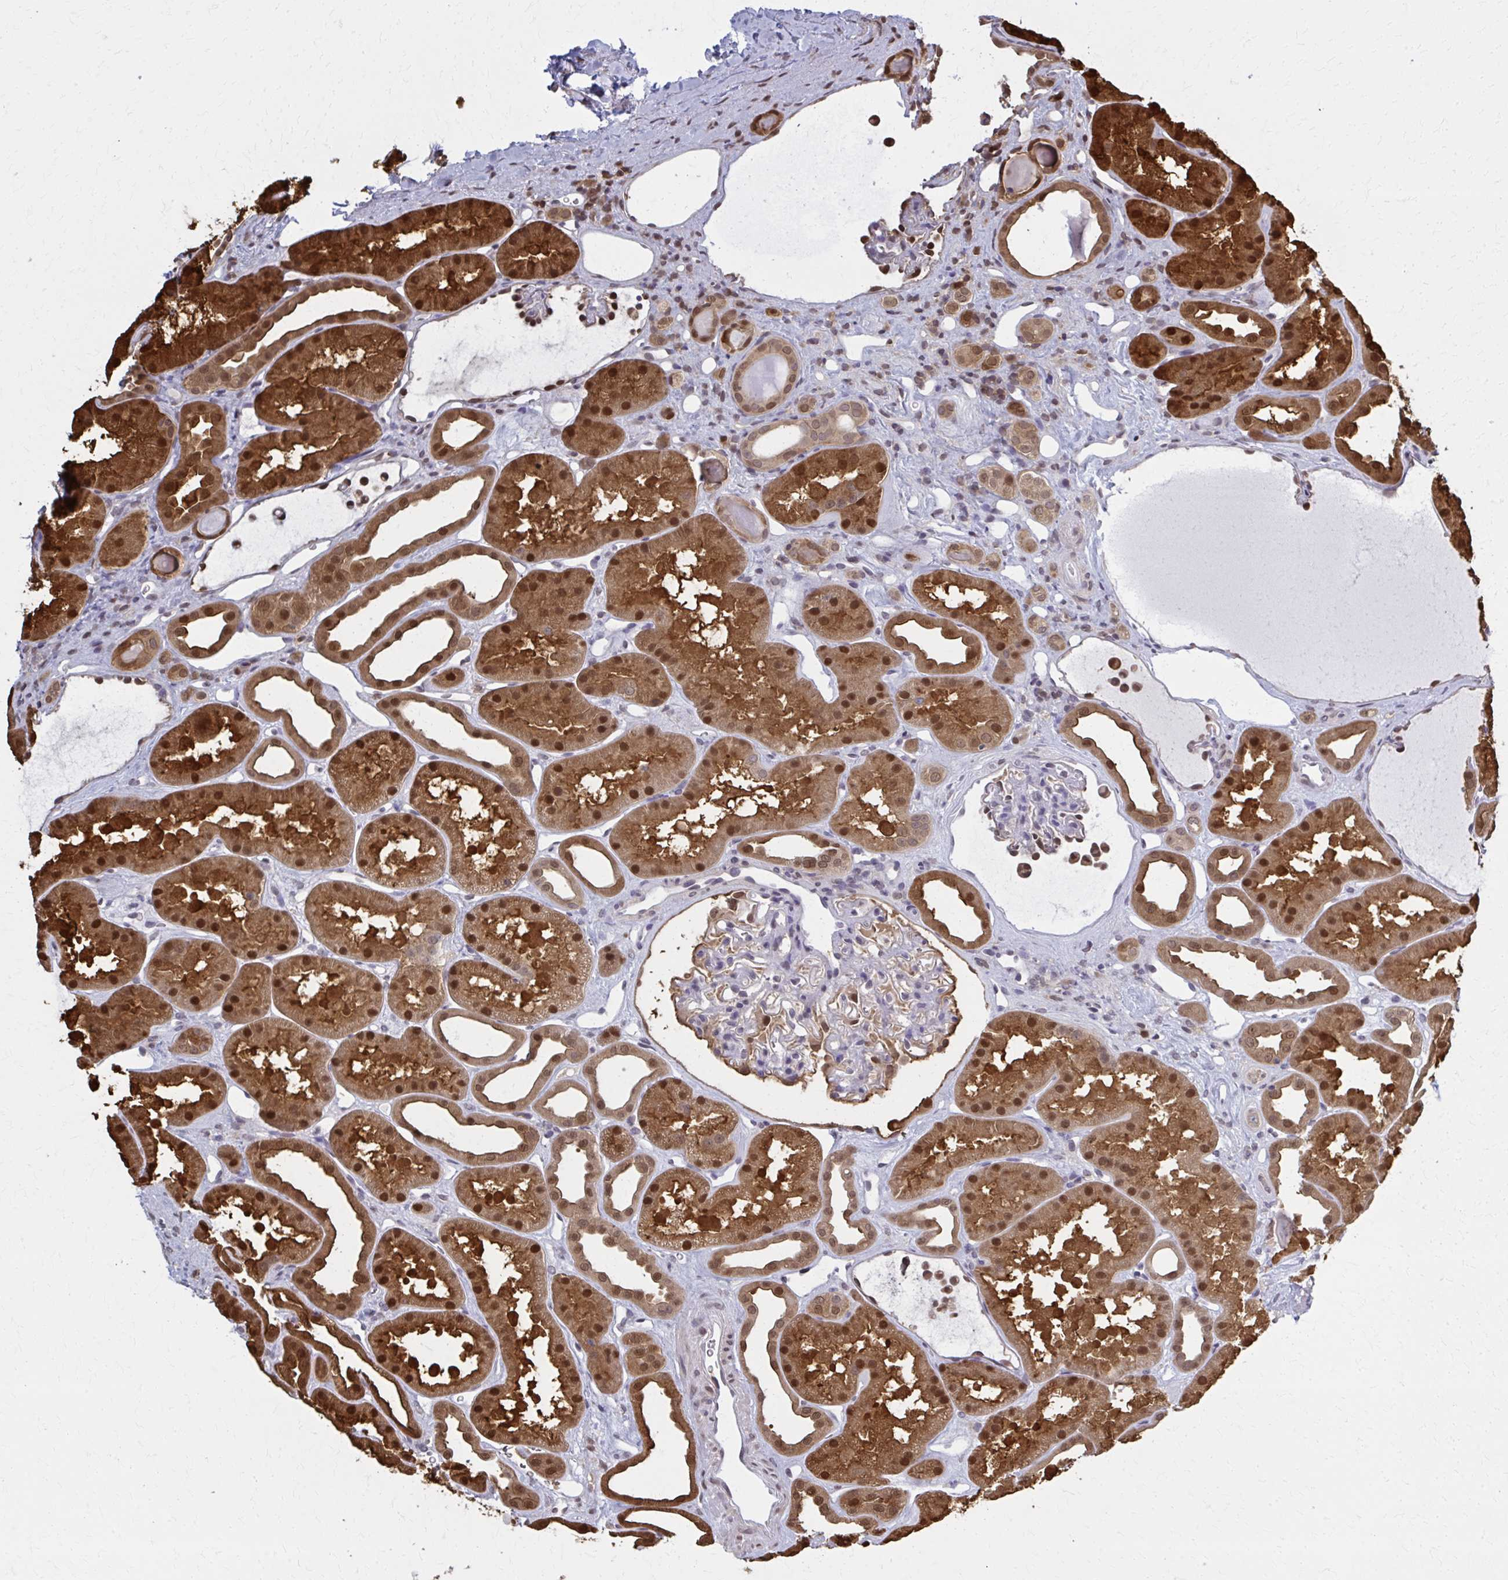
{"staining": {"intensity": "negative", "quantity": "none", "location": "none"}, "tissue": "kidney", "cell_type": "Cells in glomeruli", "image_type": "normal", "snomed": [{"axis": "morphology", "description": "Normal tissue, NOS"}, {"axis": "topography", "description": "Kidney"}], "caption": "The immunohistochemistry image has no significant expression in cells in glomeruli of kidney.", "gene": "MDH1", "patient": {"sex": "male", "age": 61}}